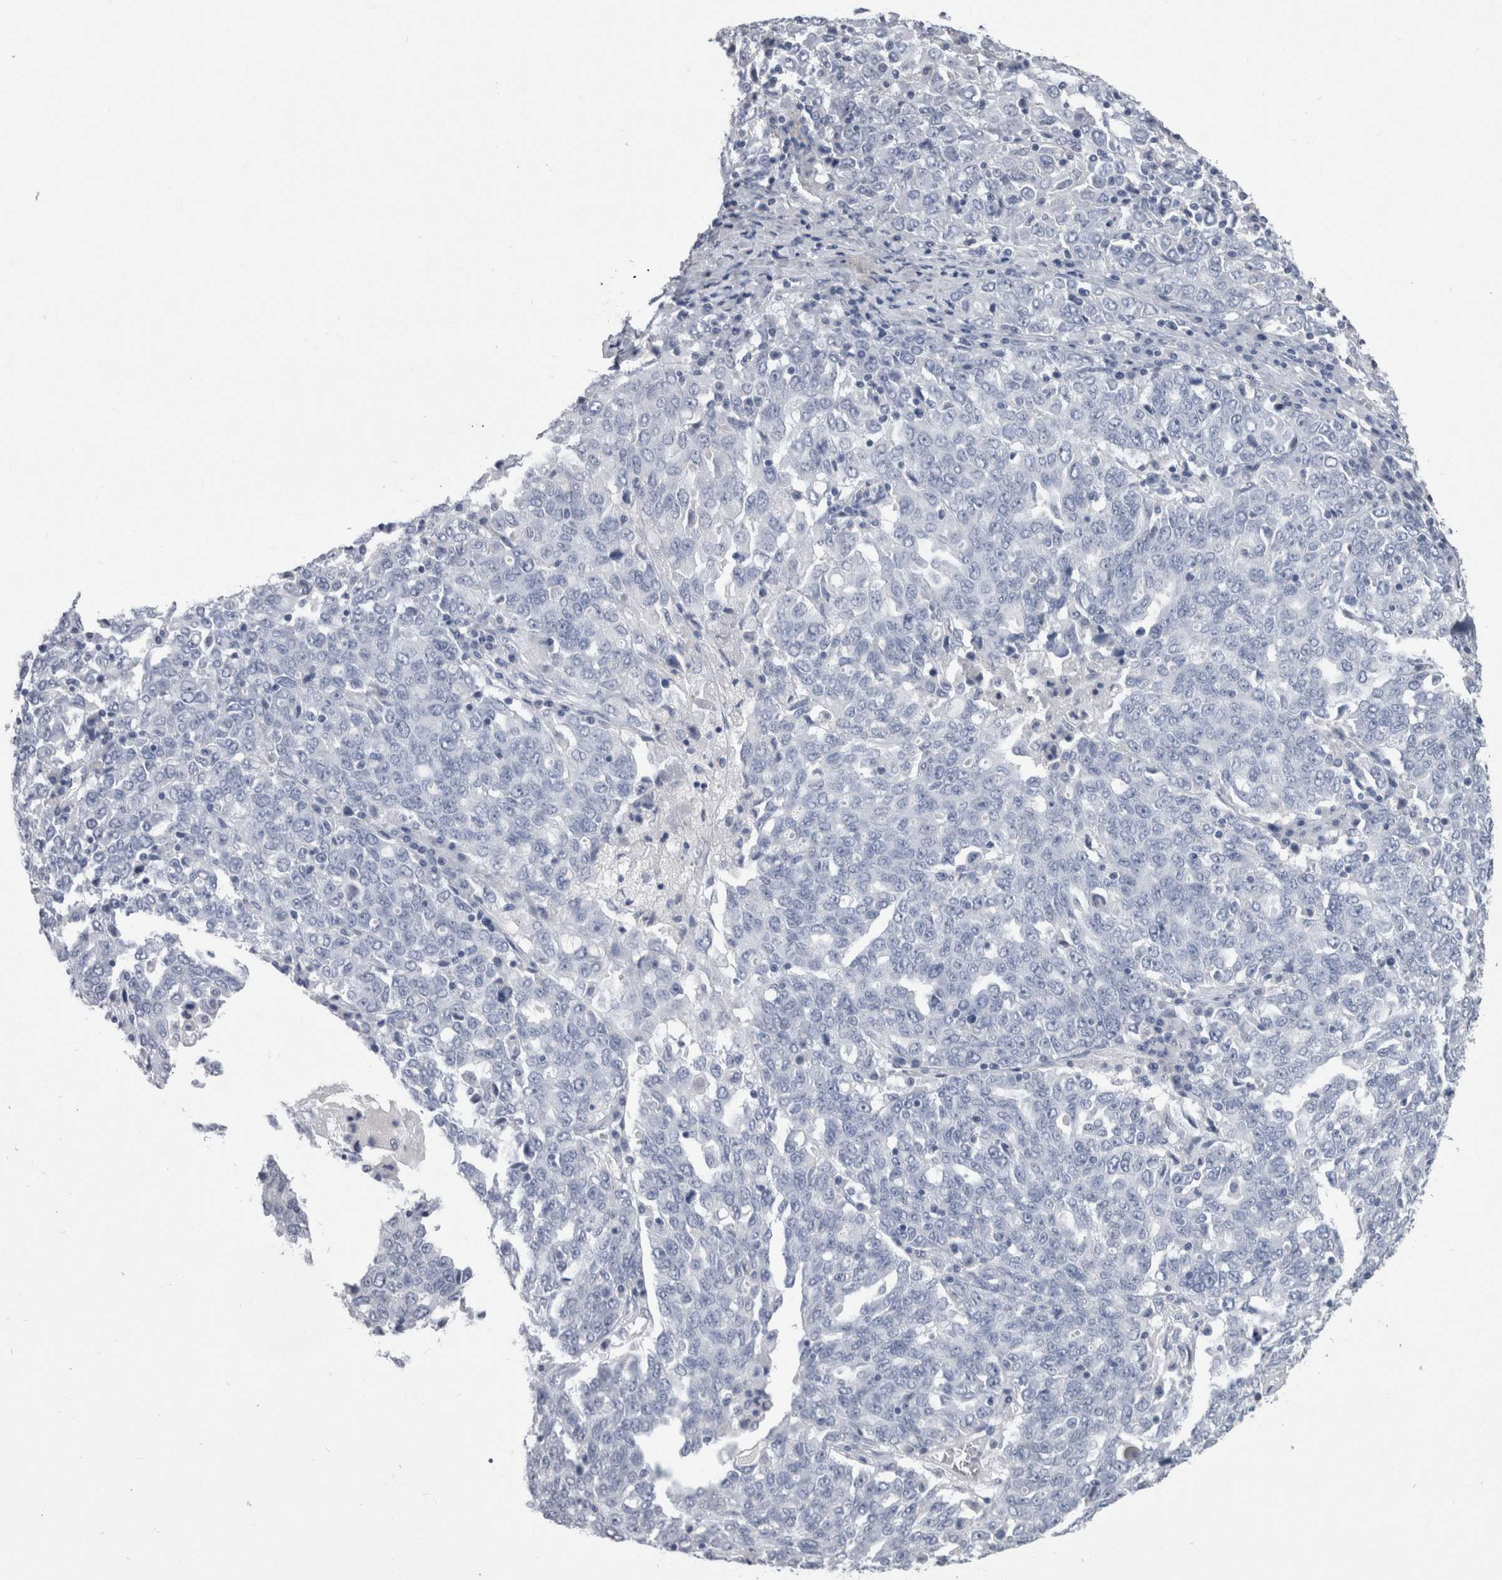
{"staining": {"intensity": "negative", "quantity": "none", "location": "none"}, "tissue": "ovarian cancer", "cell_type": "Tumor cells", "image_type": "cancer", "snomed": [{"axis": "morphology", "description": "Carcinoma, endometroid"}, {"axis": "topography", "description": "Ovary"}], "caption": "IHC image of neoplastic tissue: human ovarian cancer (endometroid carcinoma) stained with DAB (3,3'-diaminobenzidine) reveals no significant protein expression in tumor cells.", "gene": "CA8", "patient": {"sex": "female", "age": 62}}